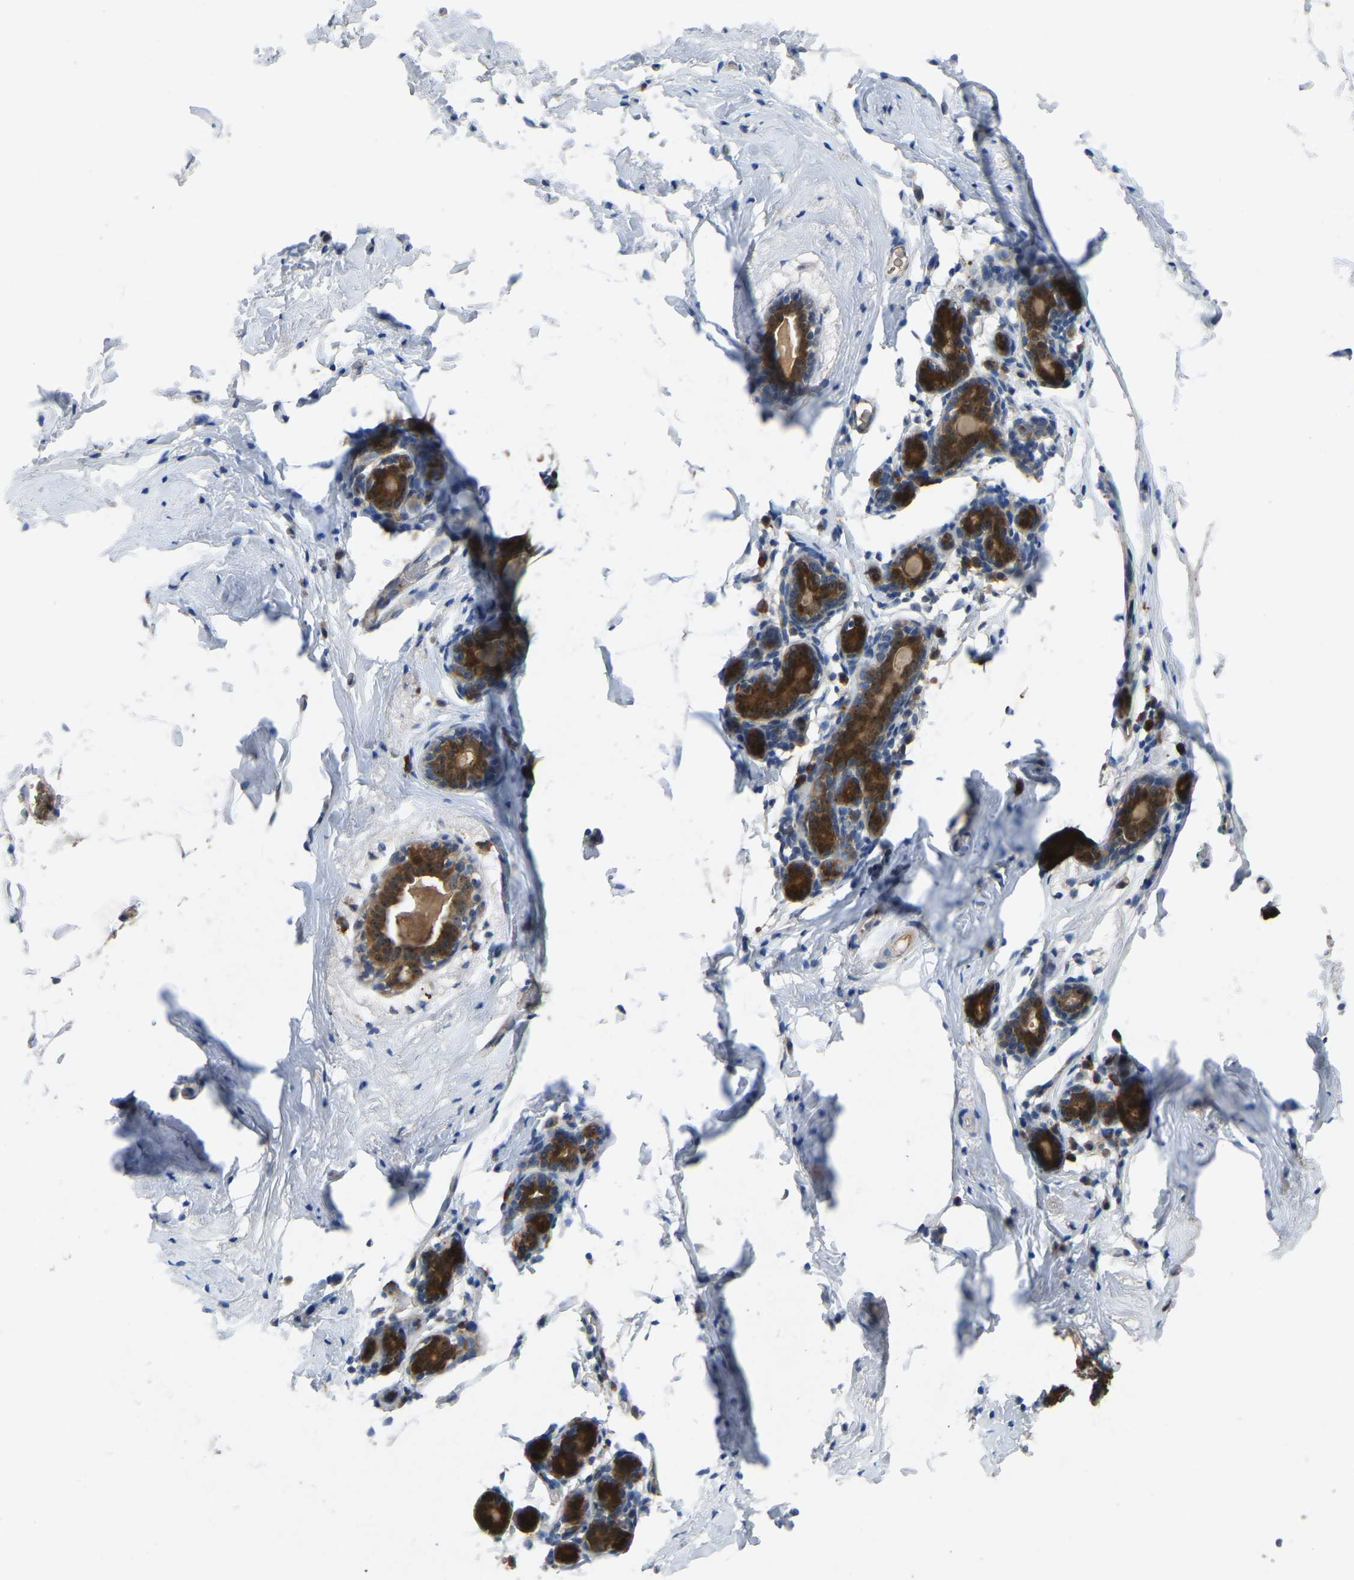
{"staining": {"intensity": "negative", "quantity": "none", "location": "none"}, "tissue": "breast", "cell_type": "Adipocytes", "image_type": "normal", "snomed": [{"axis": "morphology", "description": "Normal tissue, NOS"}, {"axis": "topography", "description": "Breast"}], "caption": "IHC micrograph of normal breast: human breast stained with DAB (3,3'-diaminobenzidine) demonstrates no significant protein staining in adipocytes. The staining was performed using DAB (3,3'-diaminobenzidine) to visualize the protein expression in brown, while the nuclei were stained in blue with hematoxylin (Magnification: 20x).", "gene": "FHIT", "patient": {"sex": "female", "age": 62}}